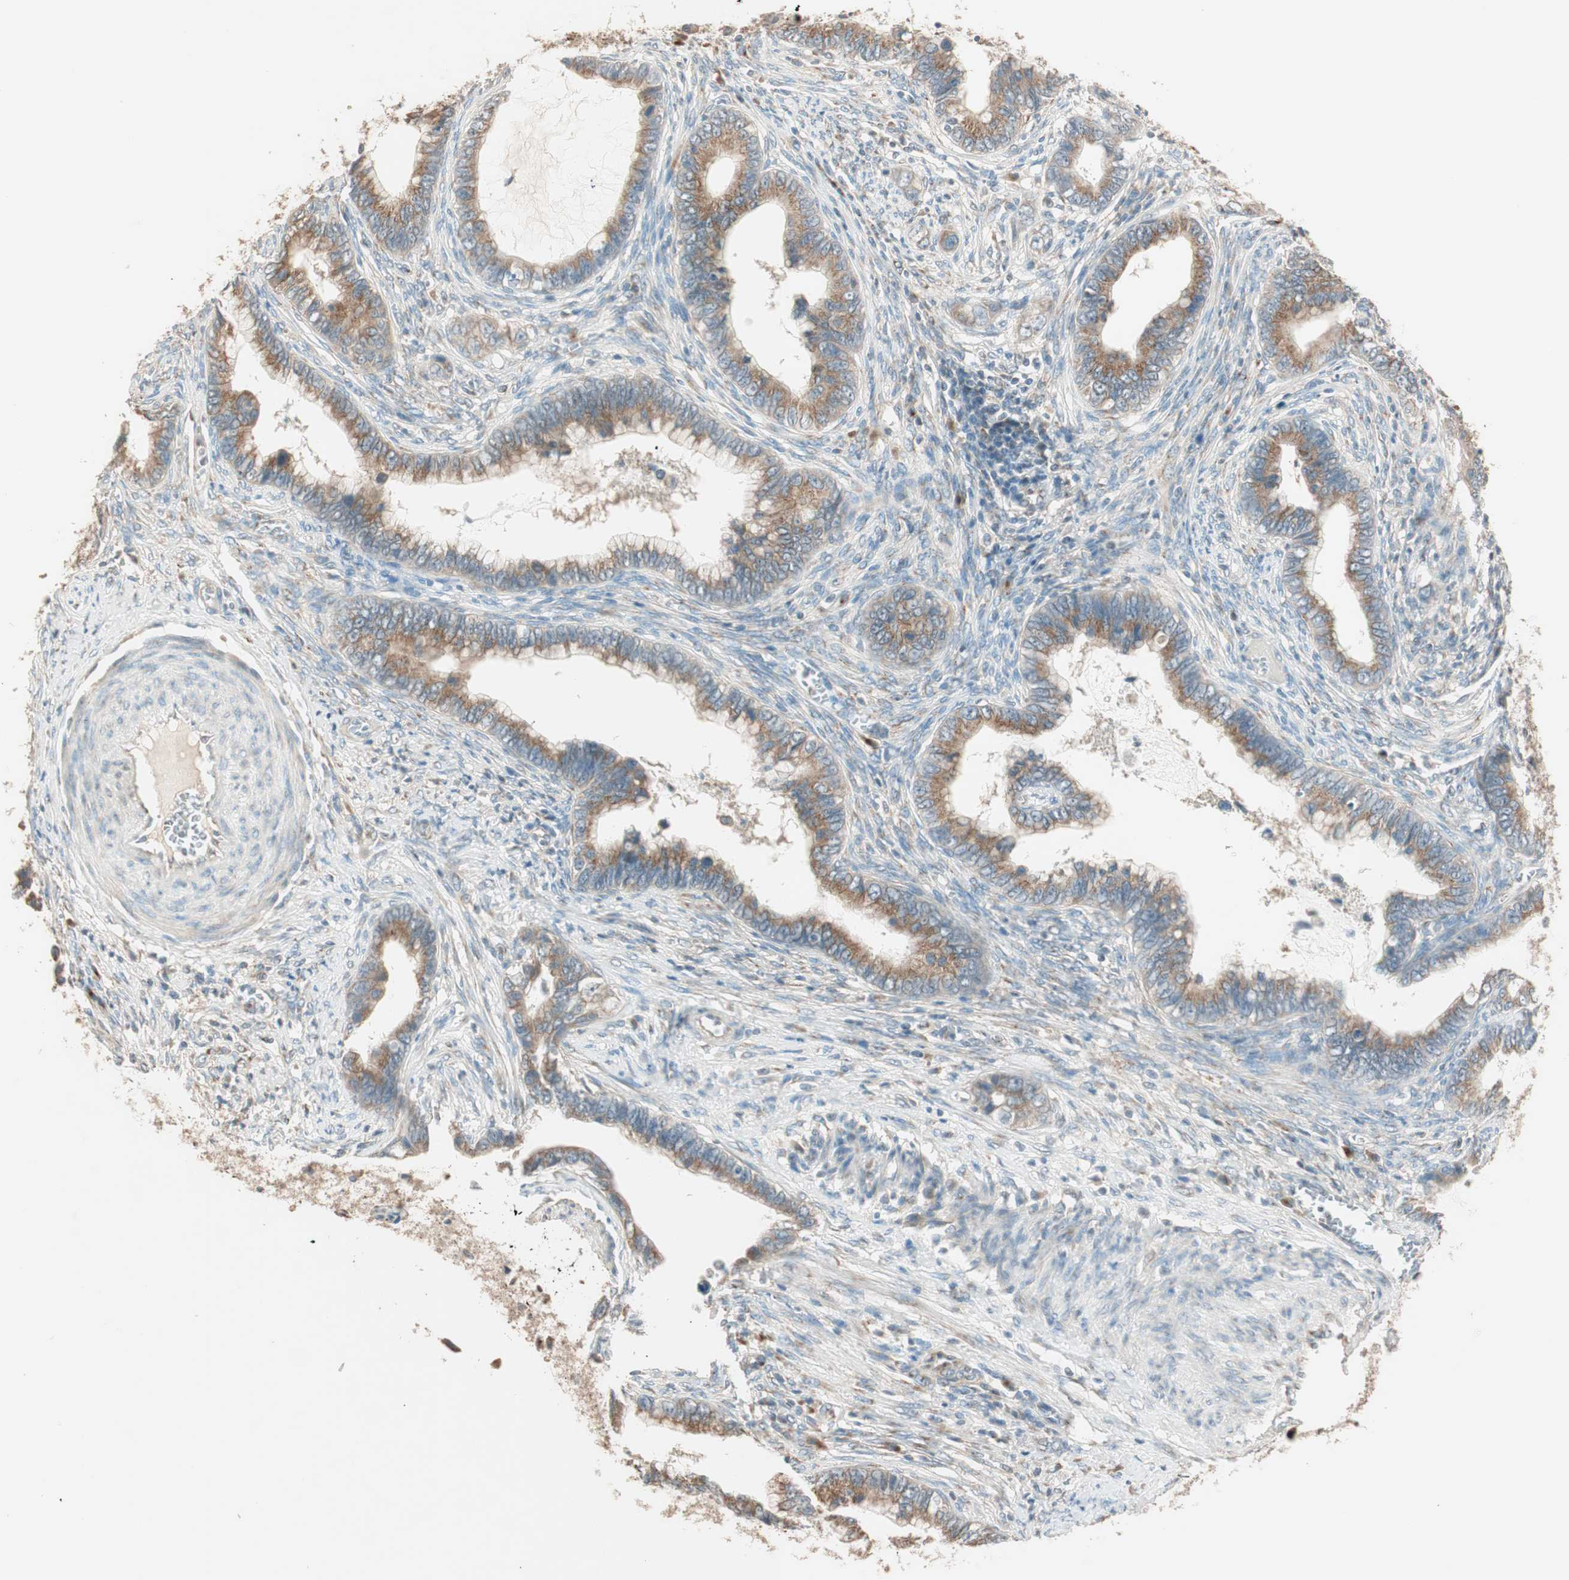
{"staining": {"intensity": "moderate", "quantity": ">75%", "location": "cytoplasmic/membranous"}, "tissue": "cervical cancer", "cell_type": "Tumor cells", "image_type": "cancer", "snomed": [{"axis": "morphology", "description": "Adenocarcinoma, NOS"}, {"axis": "topography", "description": "Cervix"}], "caption": "Immunohistochemistry of human cervical cancer reveals medium levels of moderate cytoplasmic/membranous staining in about >75% of tumor cells.", "gene": "SEC16A", "patient": {"sex": "female", "age": 44}}